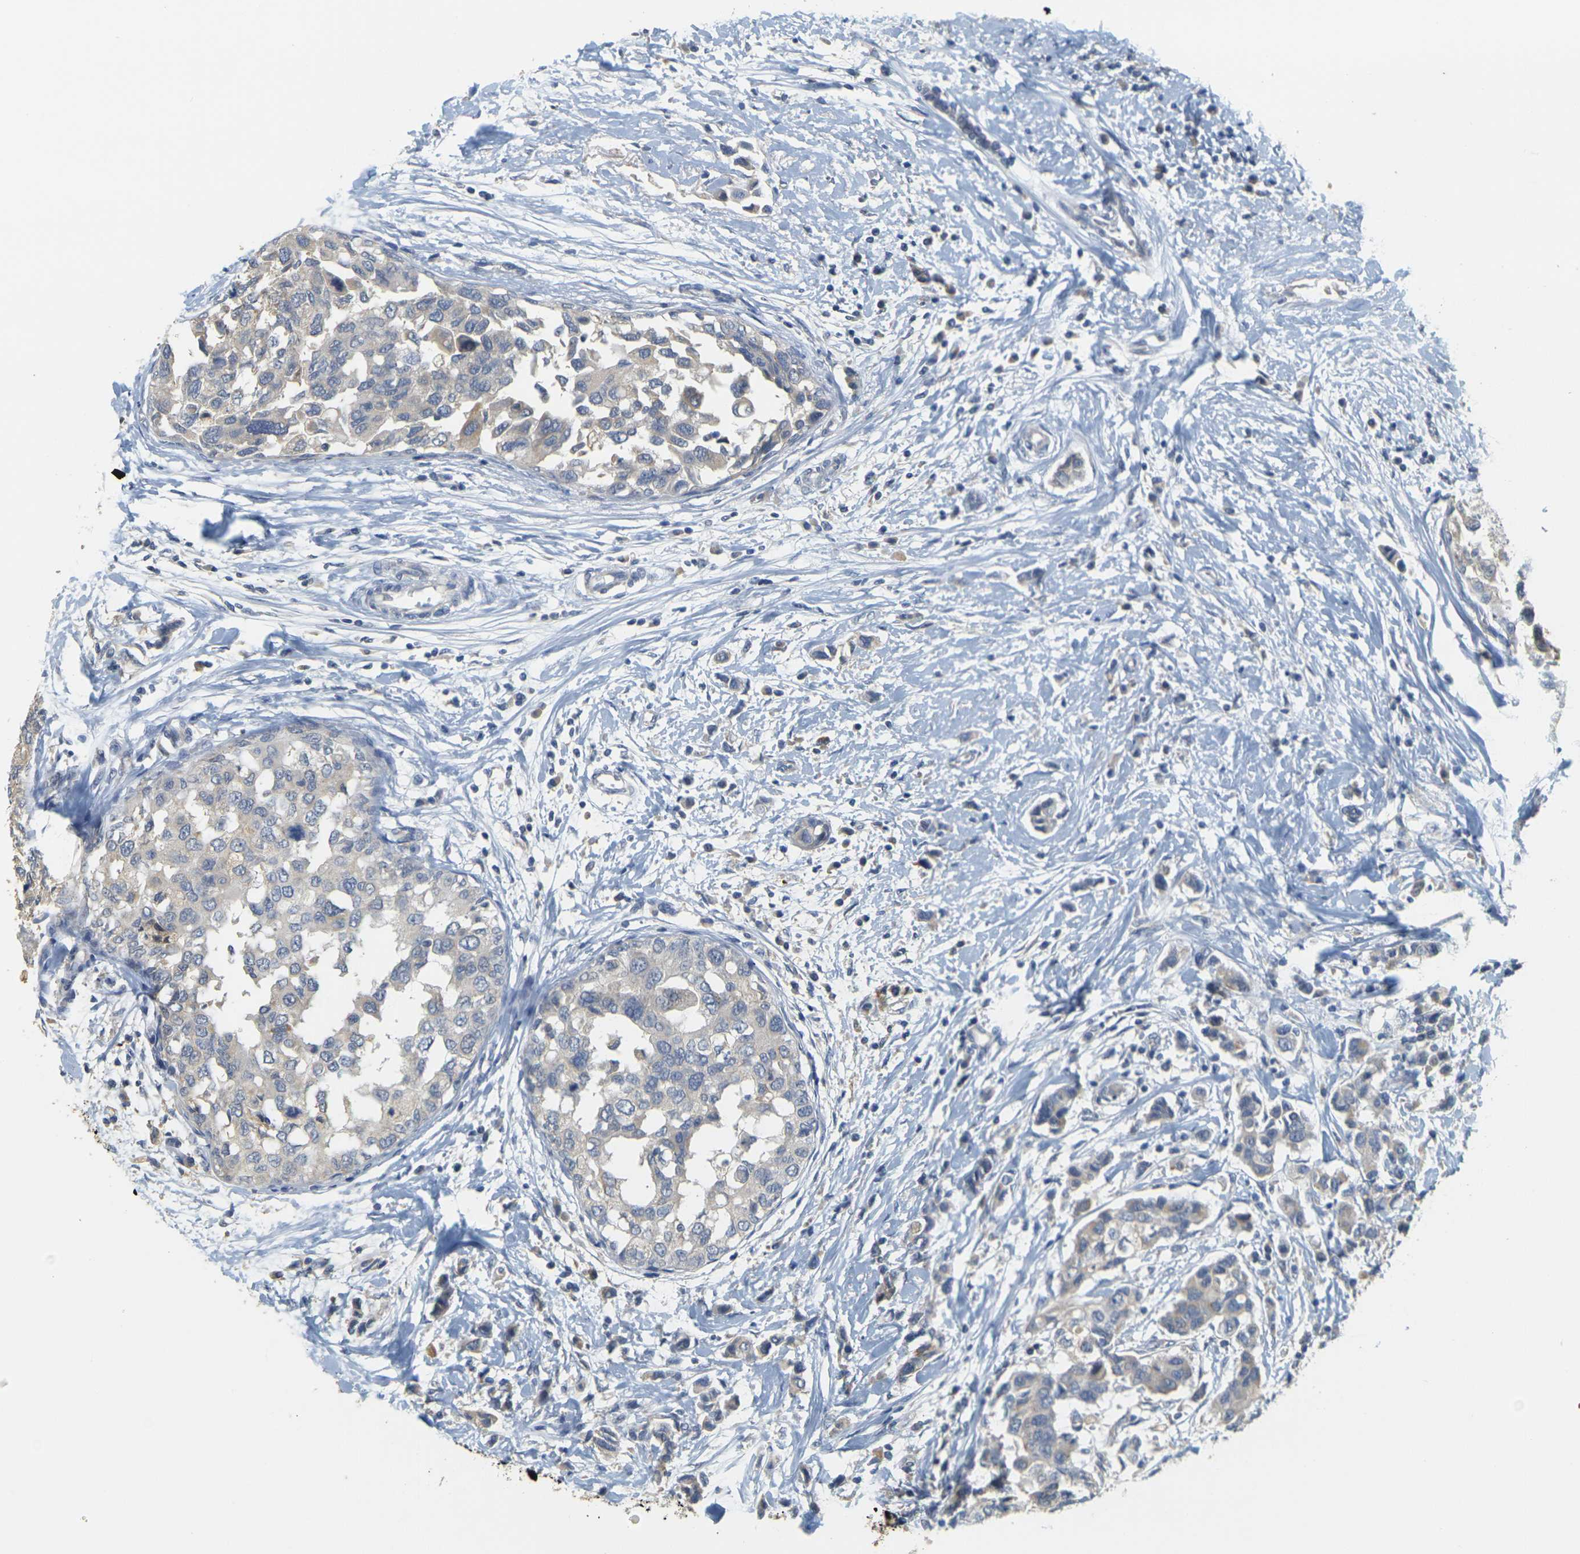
{"staining": {"intensity": "weak", "quantity": "<25%", "location": "cytoplasmic/membranous"}, "tissue": "breast cancer", "cell_type": "Tumor cells", "image_type": "cancer", "snomed": [{"axis": "morphology", "description": "Normal tissue, NOS"}, {"axis": "morphology", "description": "Duct carcinoma"}, {"axis": "topography", "description": "Breast"}], "caption": "Breast infiltrating ductal carcinoma was stained to show a protein in brown. There is no significant positivity in tumor cells.", "gene": "GDAP1", "patient": {"sex": "female", "age": 50}}